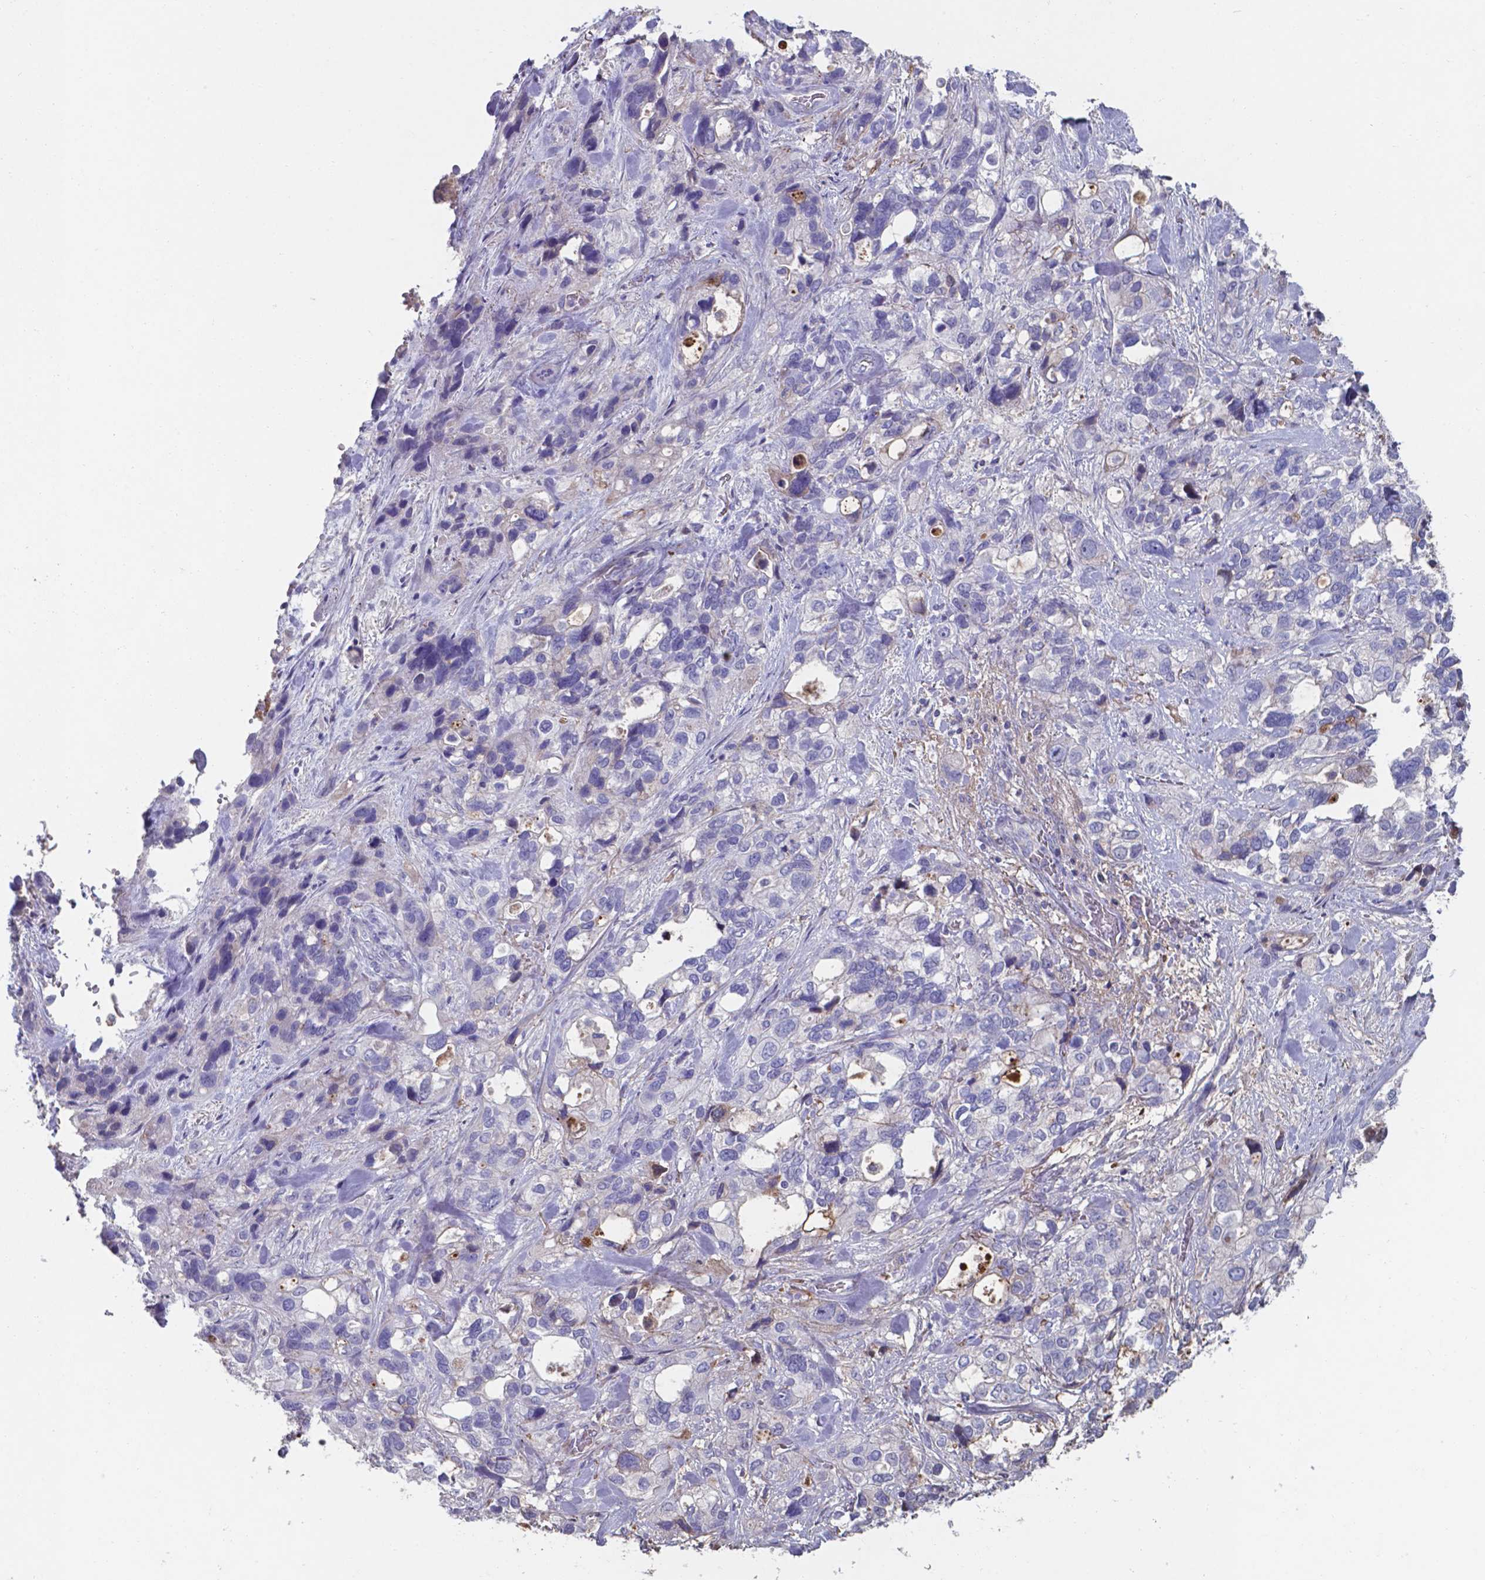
{"staining": {"intensity": "negative", "quantity": "none", "location": "none"}, "tissue": "stomach cancer", "cell_type": "Tumor cells", "image_type": "cancer", "snomed": [{"axis": "morphology", "description": "Adenocarcinoma, NOS"}, {"axis": "topography", "description": "Stomach, upper"}], "caption": "Tumor cells are negative for protein expression in human adenocarcinoma (stomach). (DAB (3,3'-diaminobenzidine) IHC visualized using brightfield microscopy, high magnification).", "gene": "SERPINA1", "patient": {"sex": "female", "age": 81}}